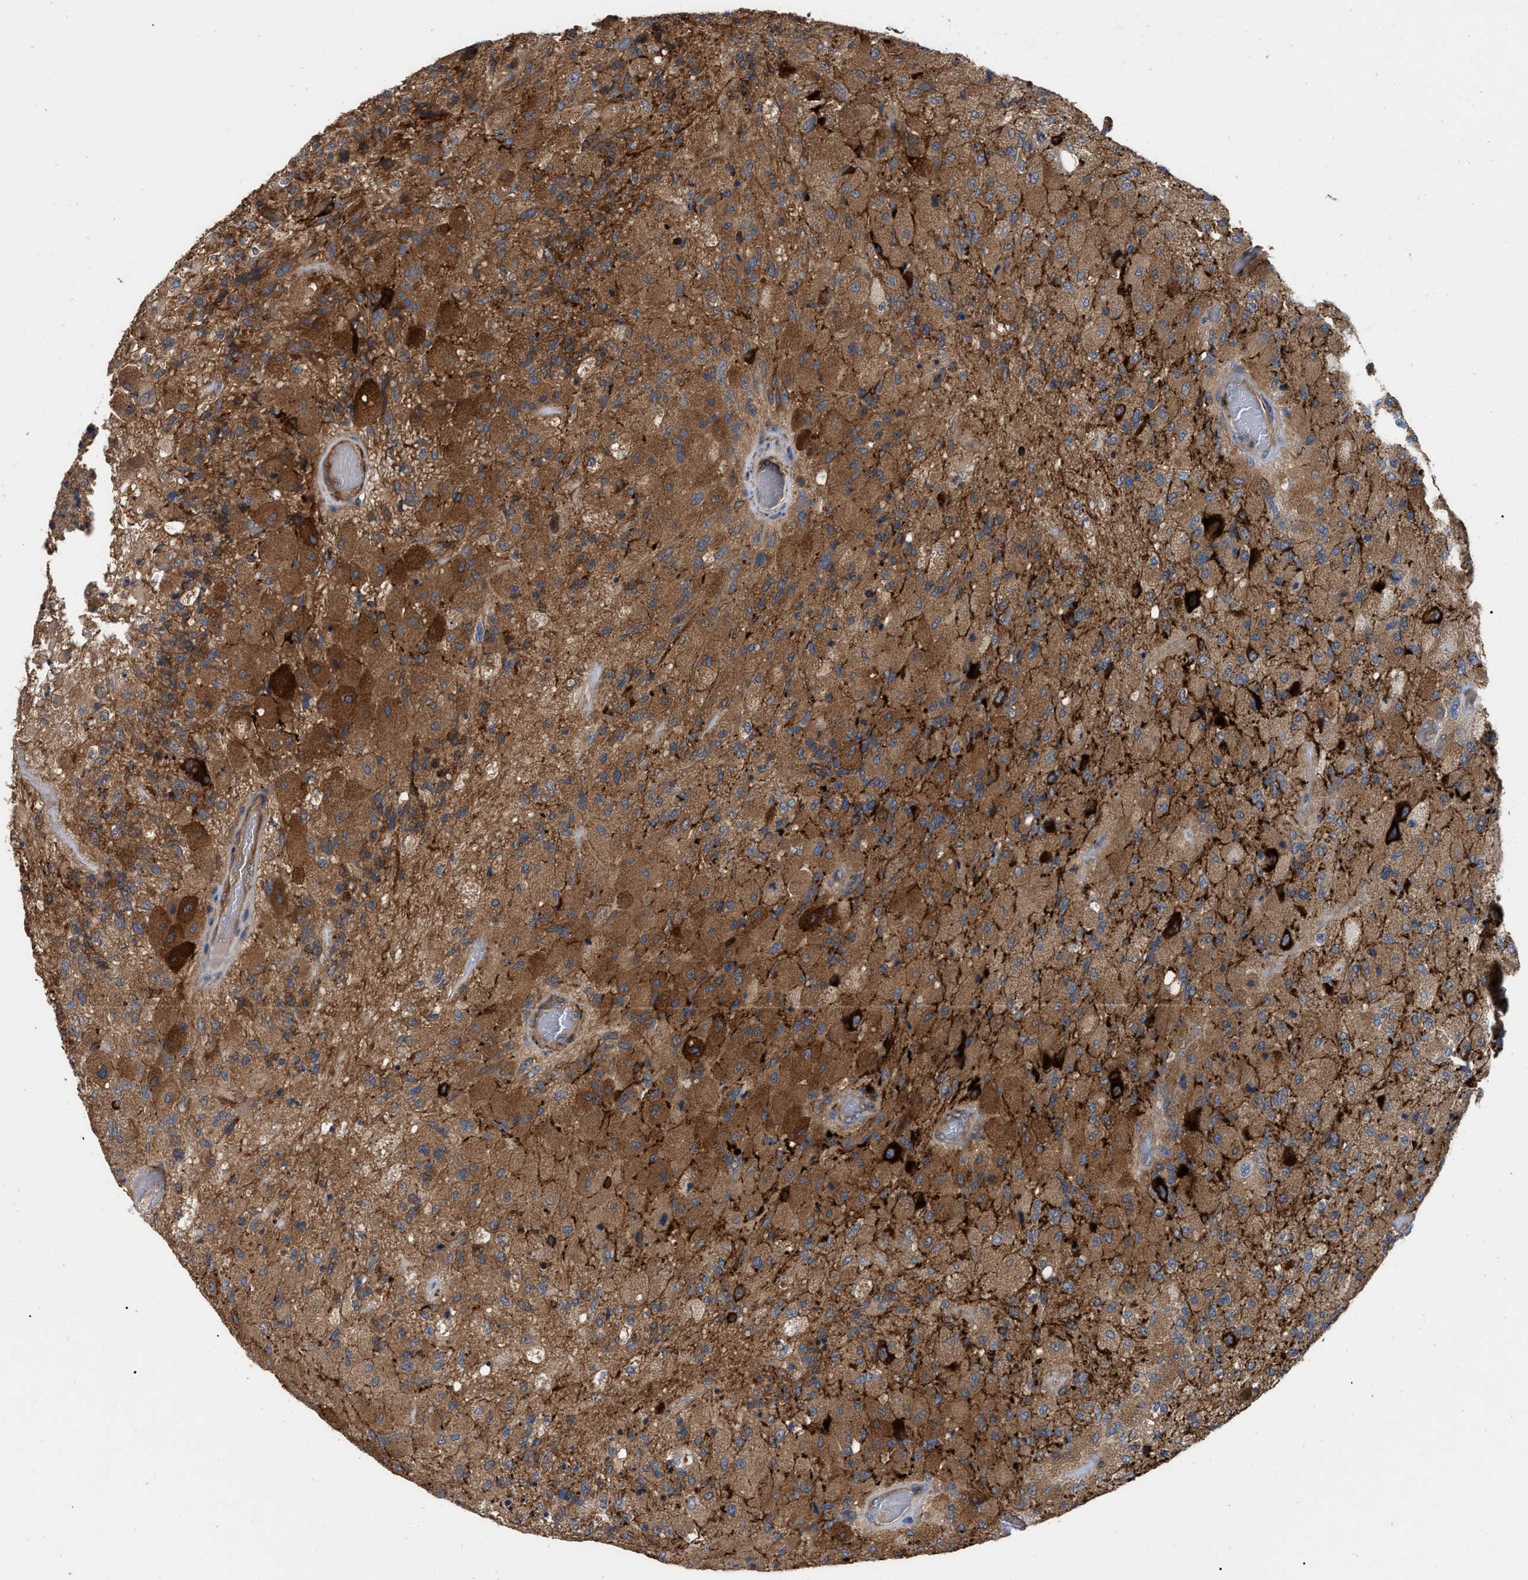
{"staining": {"intensity": "moderate", "quantity": ">75%", "location": "cytoplasmic/membranous"}, "tissue": "glioma", "cell_type": "Tumor cells", "image_type": "cancer", "snomed": [{"axis": "morphology", "description": "Normal tissue, NOS"}, {"axis": "morphology", "description": "Glioma, malignant, High grade"}, {"axis": "topography", "description": "Cerebral cortex"}], "caption": "Immunohistochemical staining of malignant high-grade glioma exhibits moderate cytoplasmic/membranous protein staining in about >75% of tumor cells. The staining was performed using DAB (3,3'-diaminobenzidine), with brown indicating positive protein expression. Nuclei are stained blue with hematoxylin.", "gene": "RABEP1", "patient": {"sex": "male", "age": 77}}